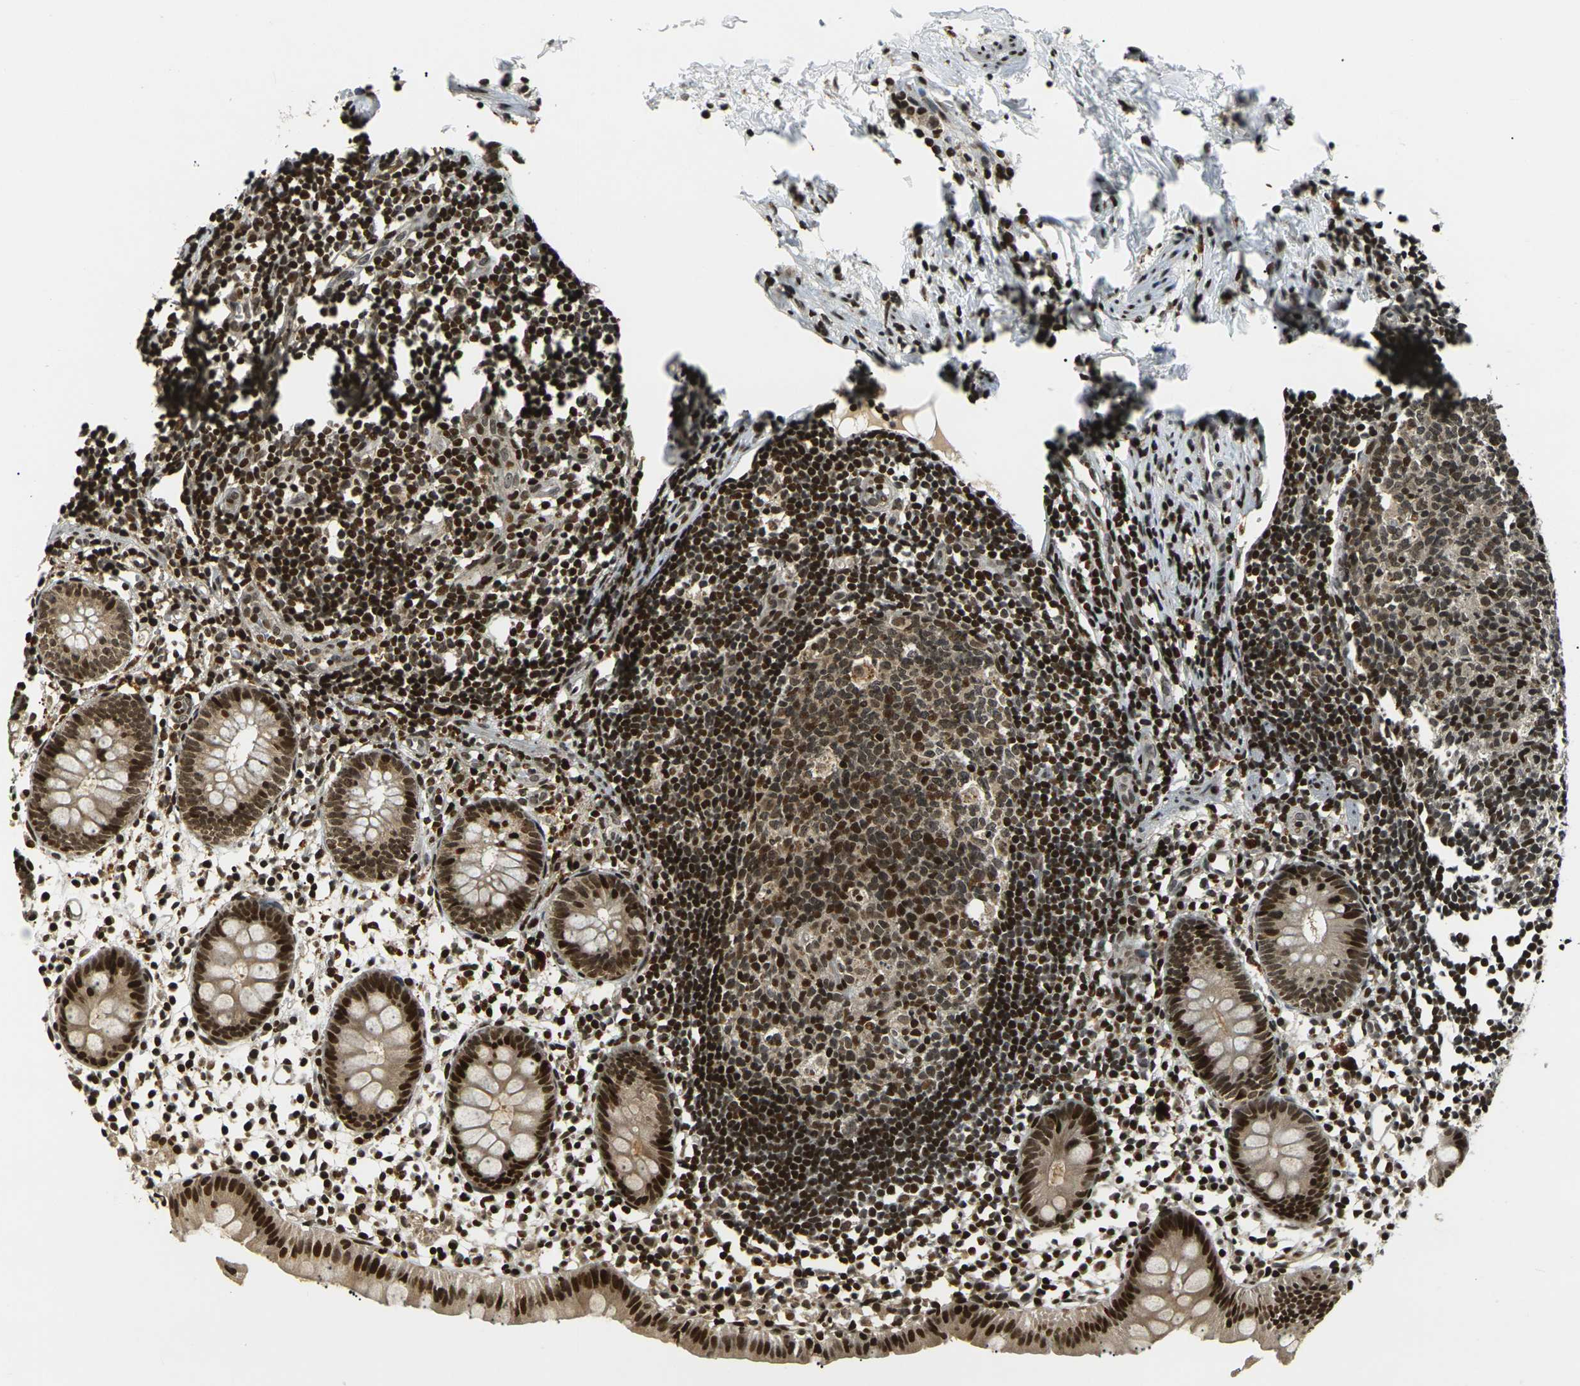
{"staining": {"intensity": "strong", "quantity": ">75%", "location": "cytoplasmic/membranous,nuclear"}, "tissue": "appendix", "cell_type": "Glandular cells", "image_type": "normal", "snomed": [{"axis": "morphology", "description": "Normal tissue, NOS"}, {"axis": "topography", "description": "Appendix"}], "caption": "IHC histopathology image of normal appendix: human appendix stained using immunohistochemistry reveals high levels of strong protein expression localized specifically in the cytoplasmic/membranous,nuclear of glandular cells, appearing as a cytoplasmic/membranous,nuclear brown color.", "gene": "ACTL6A", "patient": {"sex": "female", "age": 20}}